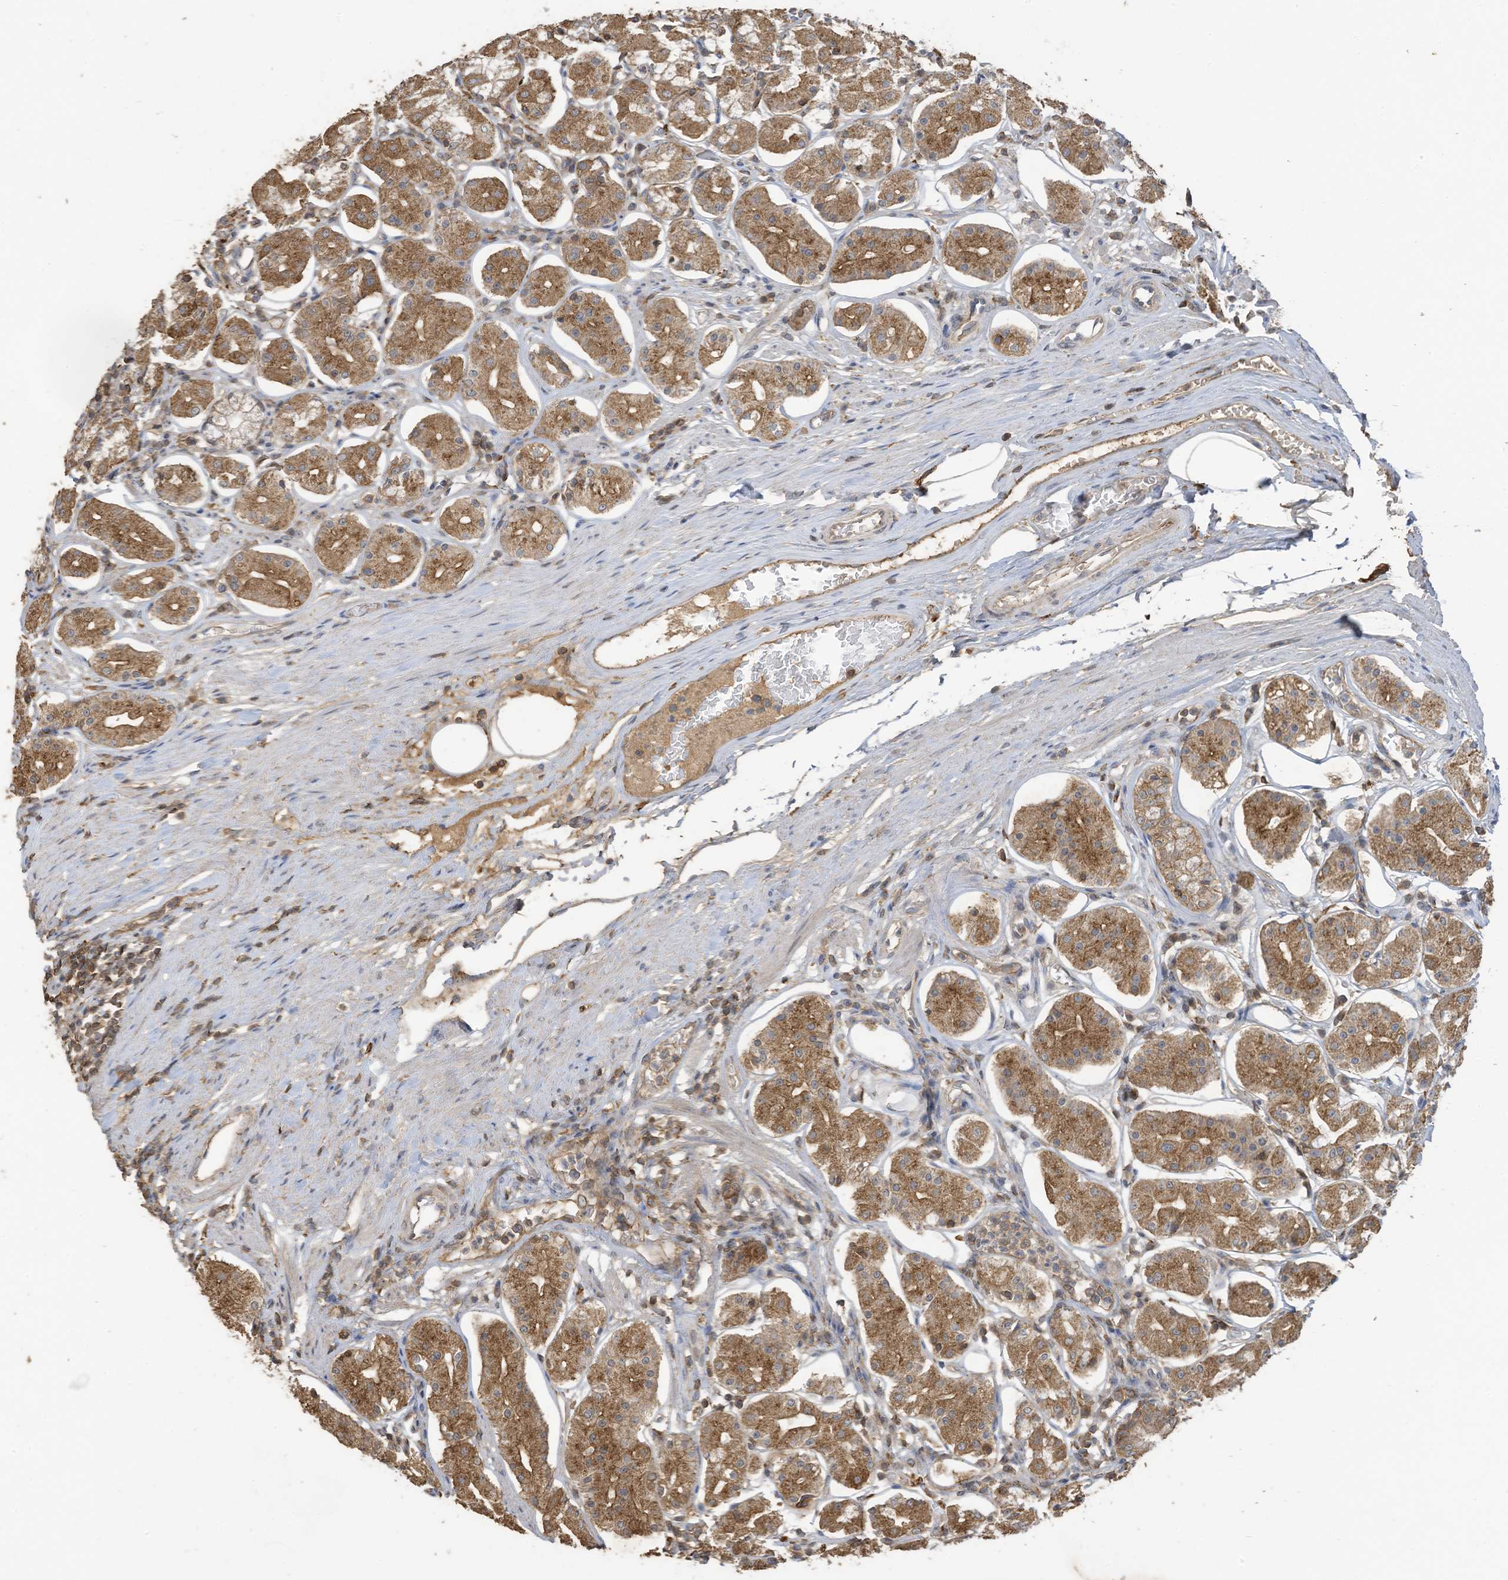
{"staining": {"intensity": "moderate", "quantity": ">75%", "location": "cytoplasmic/membranous"}, "tissue": "stomach", "cell_type": "Glandular cells", "image_type": "normal", "snomed": [{"axis": "morphology", "description": "Normal tissue, NOS"}, {"axis": "topography", "description": "Stomach, lower"}], "caption": "An immunohistochemistry (IHC) histopathology image of unremarkable tissue is shown. Protein staining in brown highlights moderate cytoplasmic/membranous positivity in stomach within glandular cells. (IHC, brightfield microscopy, high magnification).", "gene": "COX10", "patient": {"sex": "female", "age": 56}}